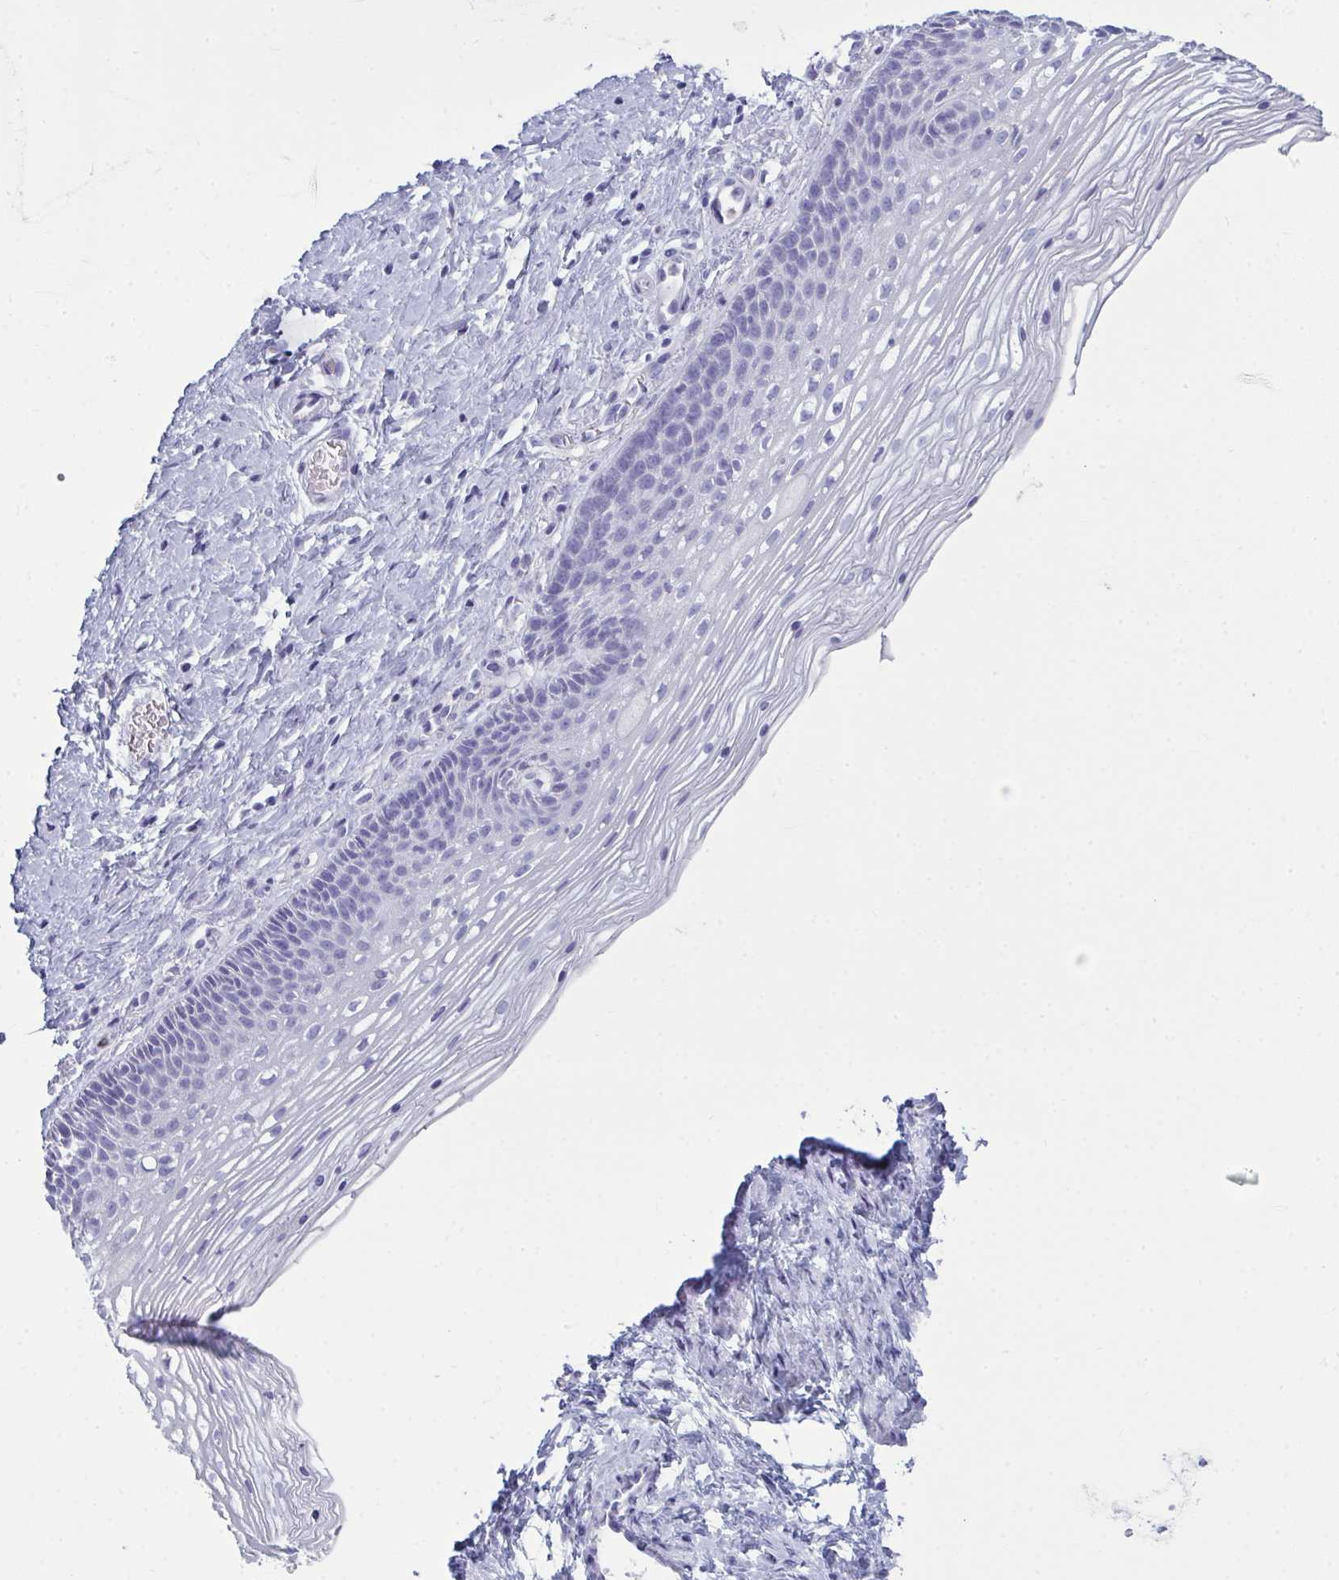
{"staining": {"intensity": "negative", "quantity": "none", "location": "none"}, "tissue": "cervix", "cell_type": "Glandular cells", "image_type": "normal", "snomed": [{"axis": "morphology", "description": "Normal tissue, NOS"}, {"axis": "topography", "description": "Cervix"}], "caption": "DAB immunohistochemical staining of unremarkable cervix displays no significant staining in glandular cells.", "gene": "SERPINB10", "patient": {"sex": "female", "age": 34}}